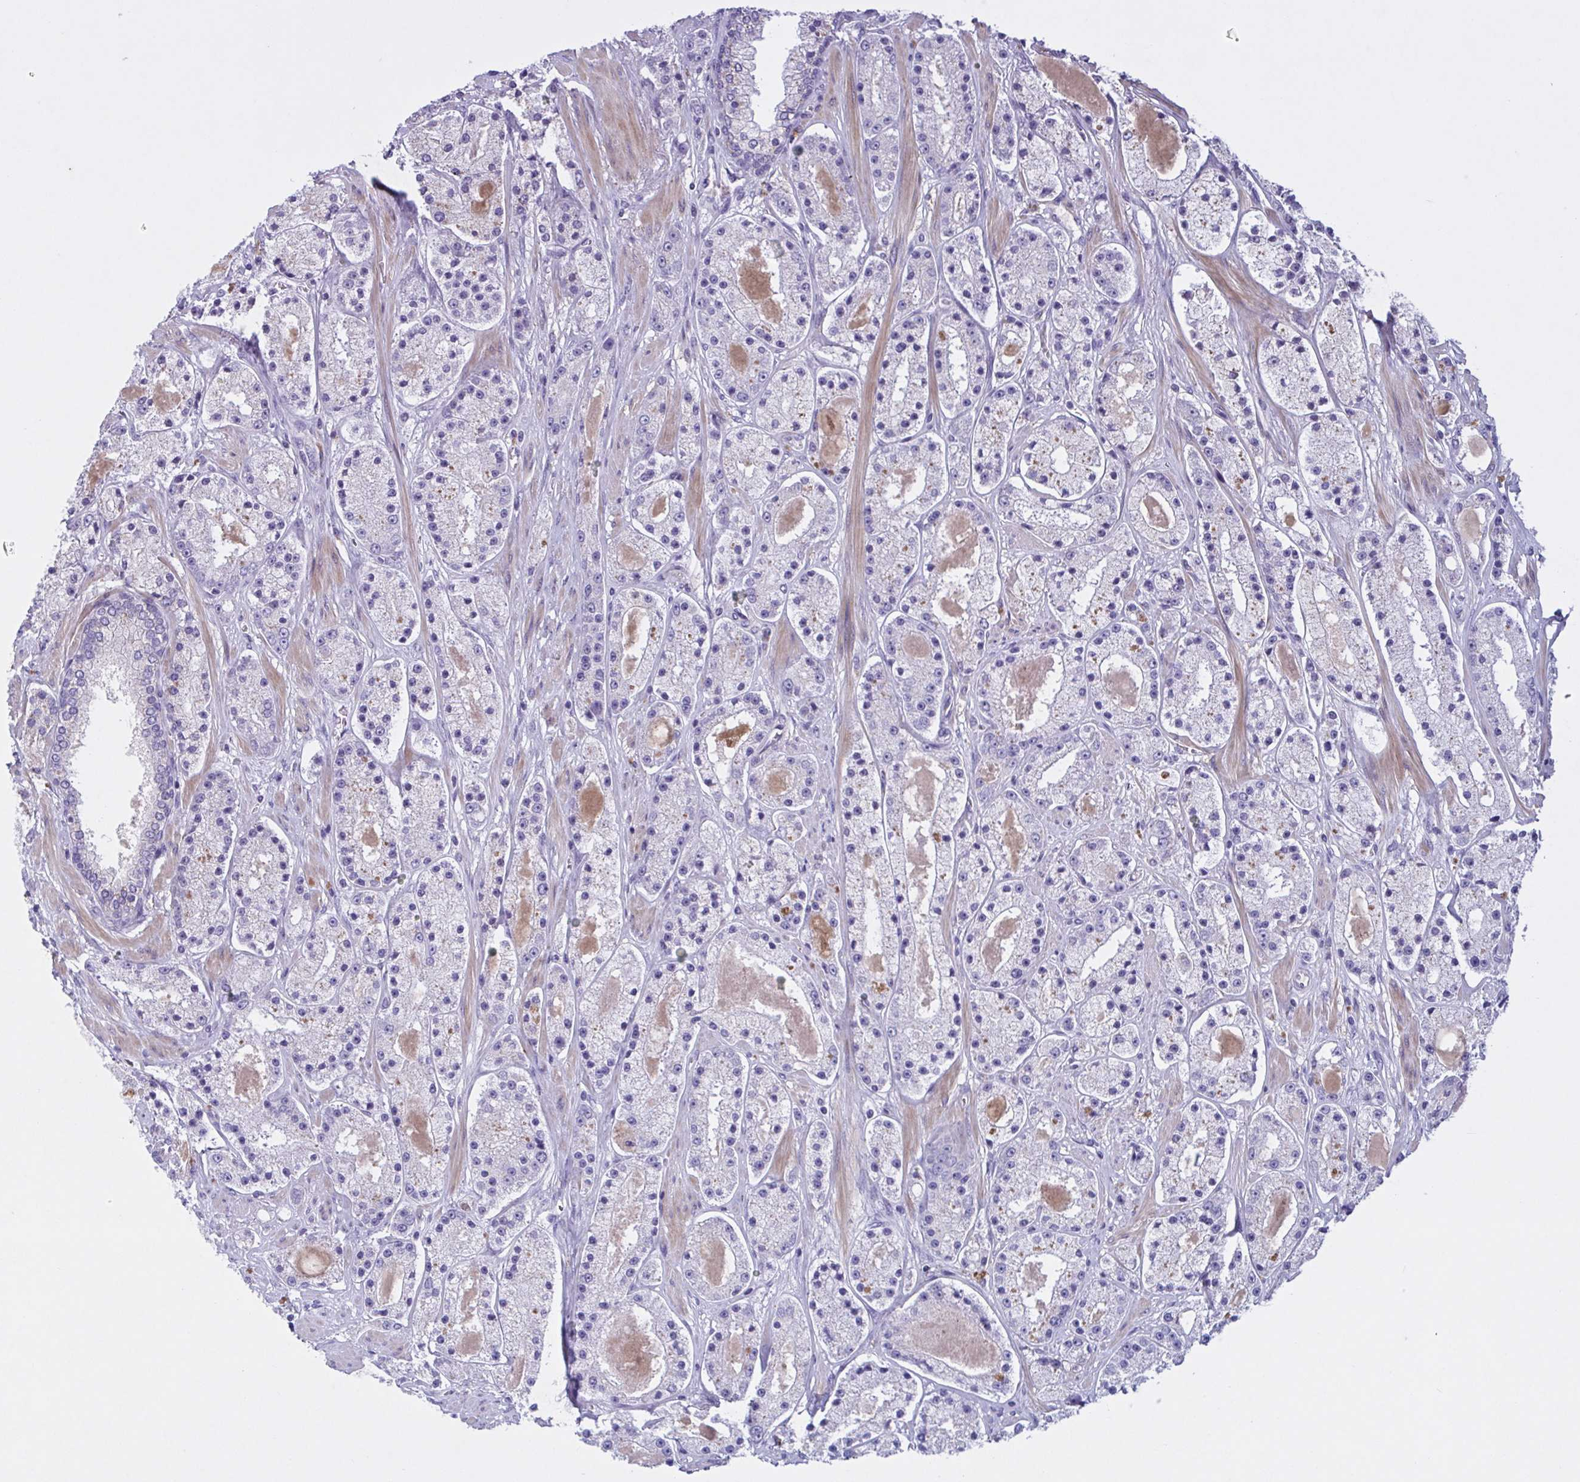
{"staining": {"intensity": "negative", "quantity": "none", "location": "none"}, "tissue": "prostate cancer", "cell_type": "Tumor cells", "image_type": "cancer", "snomed": [{"axis": "morphology", "description": "Adenocarcinoma, High grade"}, {"axis": "topography", "description": "Prostate"}], "caption": "A high-resolution histopathology image shows IHC staining of high-grade adenocarcinoma (prostate), which displays no significant expression in tumor cells.", "gene": "F13B", "patient": {"sex": "male", "age": 67}}